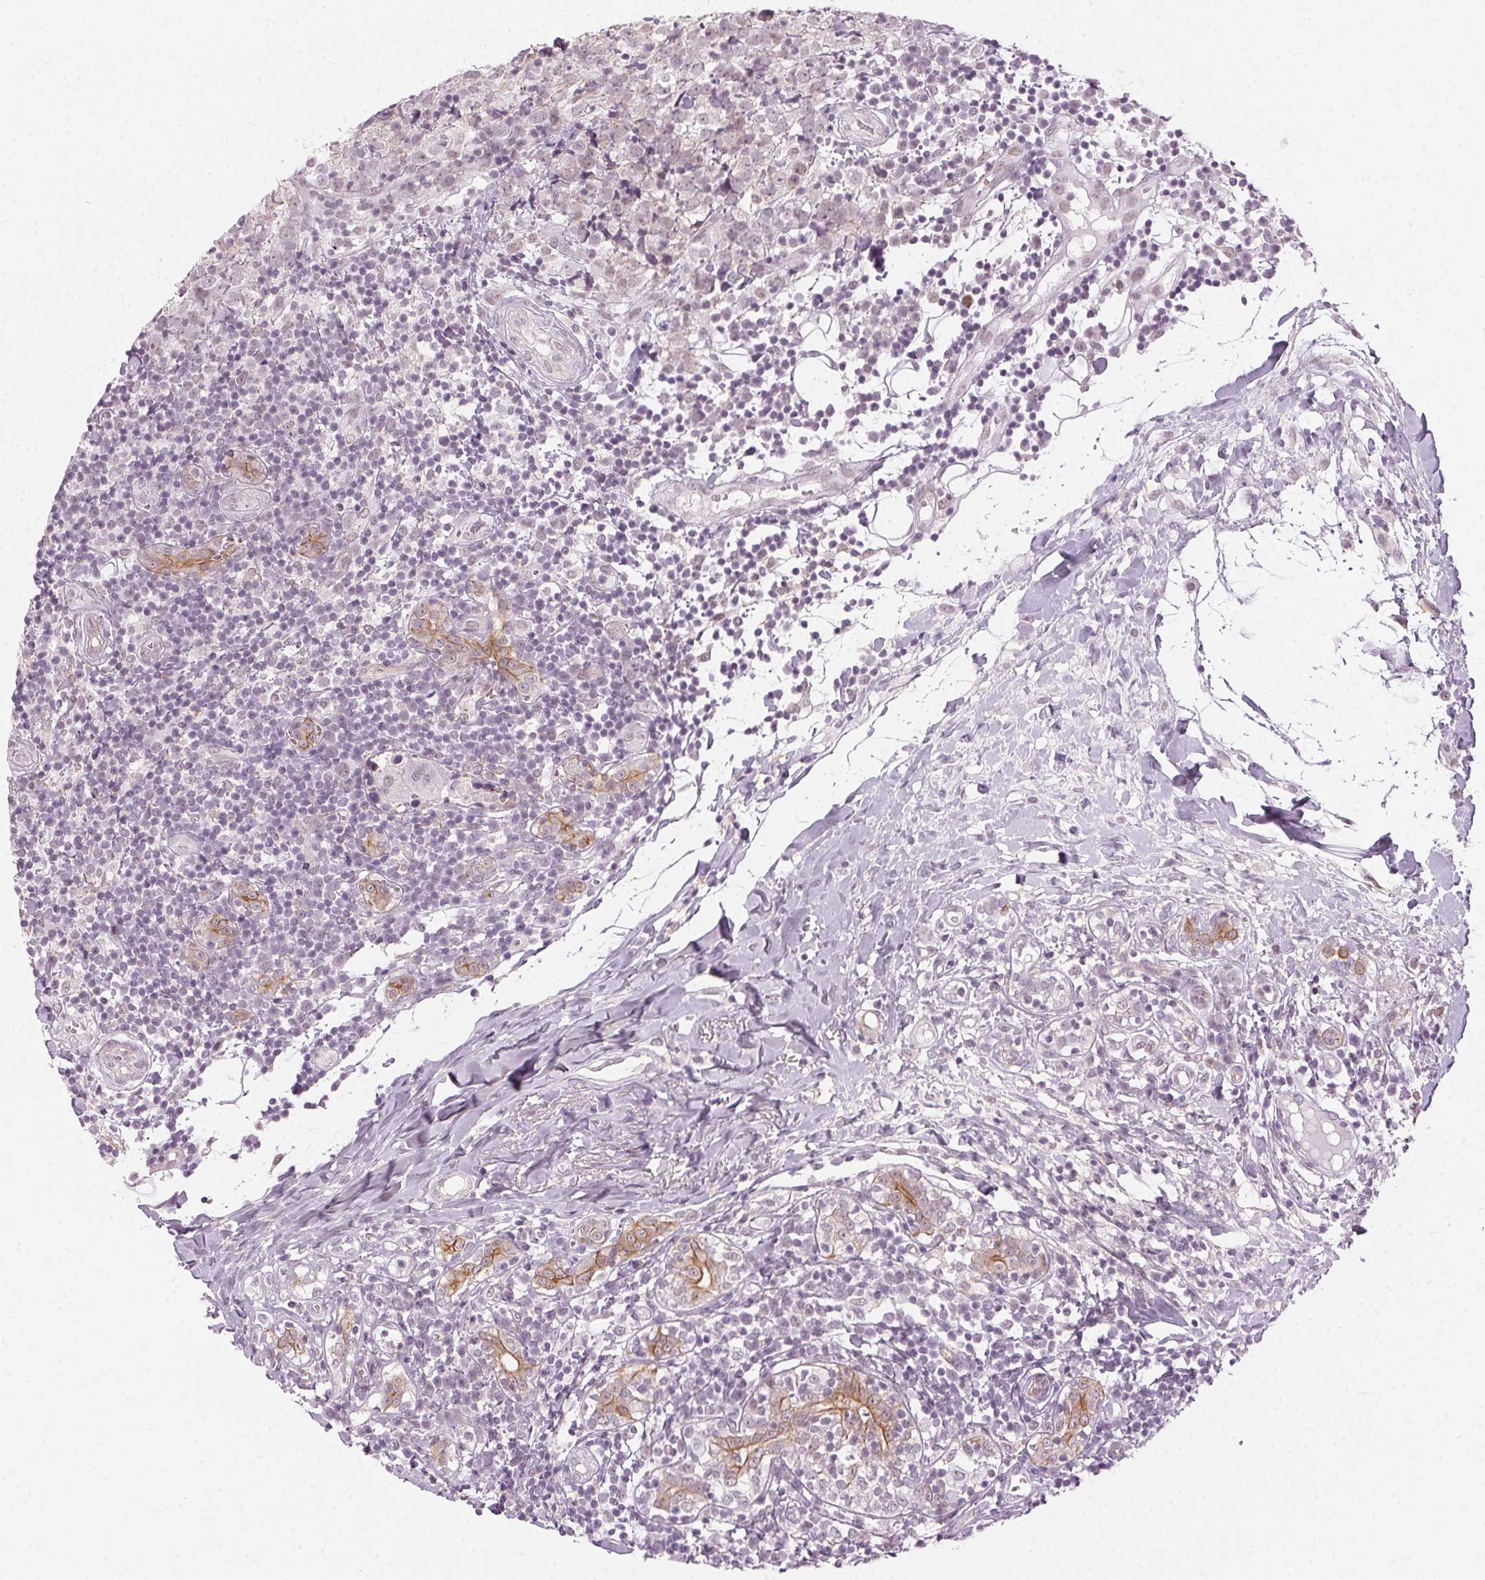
{"staining": {"intensity": "weak", "quantity": "<25%", "location": "cytoplasmic/membranous"}, "tissue": "breast cancer", "cell_type": "Tumor cells", "image_type": "cancer", "snomed": [{"axis": "morphology", "description": "Duct carcinoma"}, {"axis": "topography", "description": "Breast"}], "caption": "Tumor cells are negative for brown protein staining in breast cancer. Brightfield microscopy of immunohistochemistry (IHC) stained with DAB (3,3'-diaminobenzidine) (brown) and hematoxylin (blue), captured at high magnification.", "gene": "AIF1L", "patient": {"sex": "female", "age": 30}}